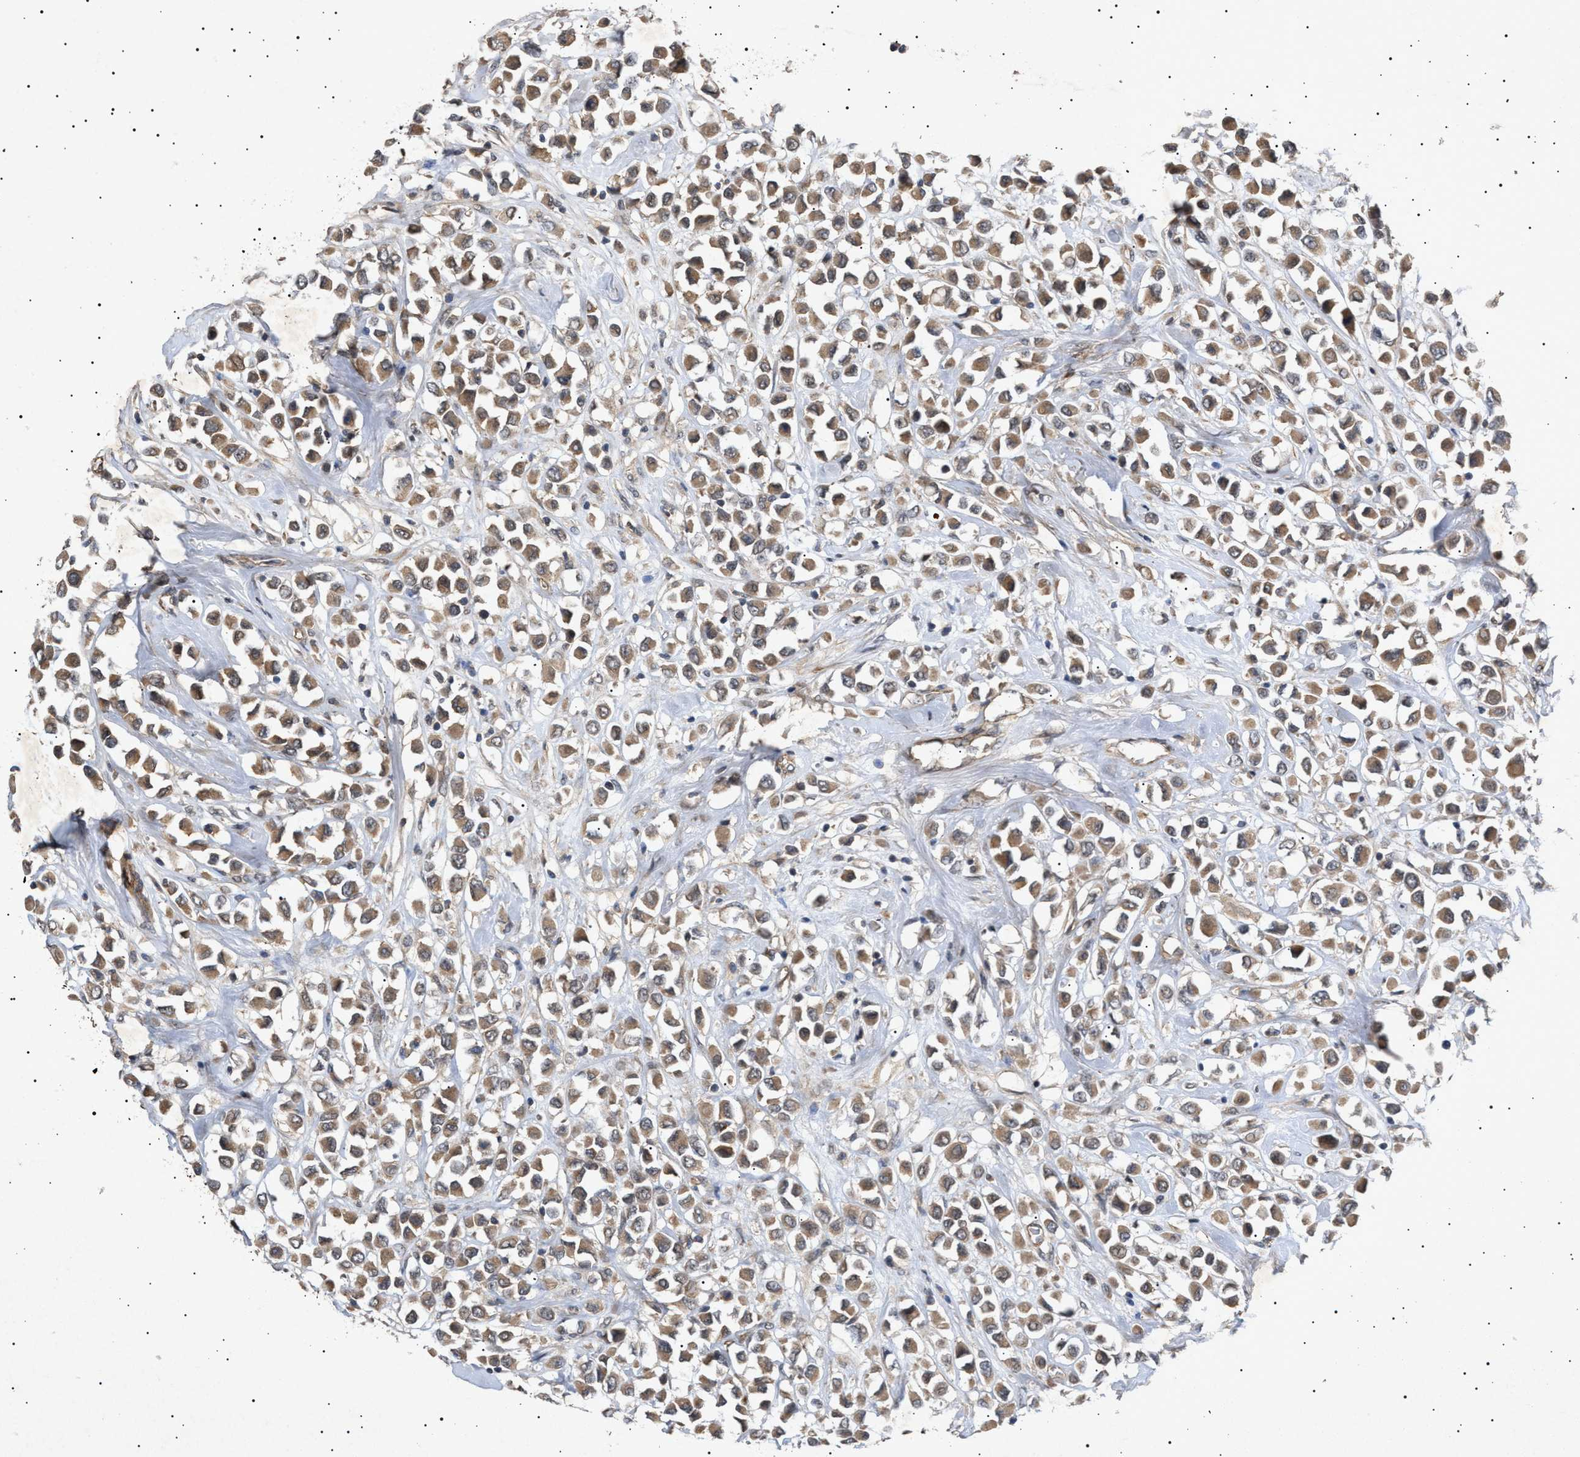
{"staining": {"intensity": "moderate", "quantity": ">75%", "location": "cytoplasmic/membranous"}, "tissue": "breast cancer", "cell_type": "Tumor cells", "image_type": "cancer", "snomed": [{"axis": "morphology", "description": "Duct carcinoma"}, {"axis": "topography", "description": "Breast"}], "caption": "Breast cancer tissue demonstrates moderate cytoplasmic/membranous positivity in approximately >75% of tumor cells", "gene": "SIRT5", "patient": {"sex": "female", "age": 61}}